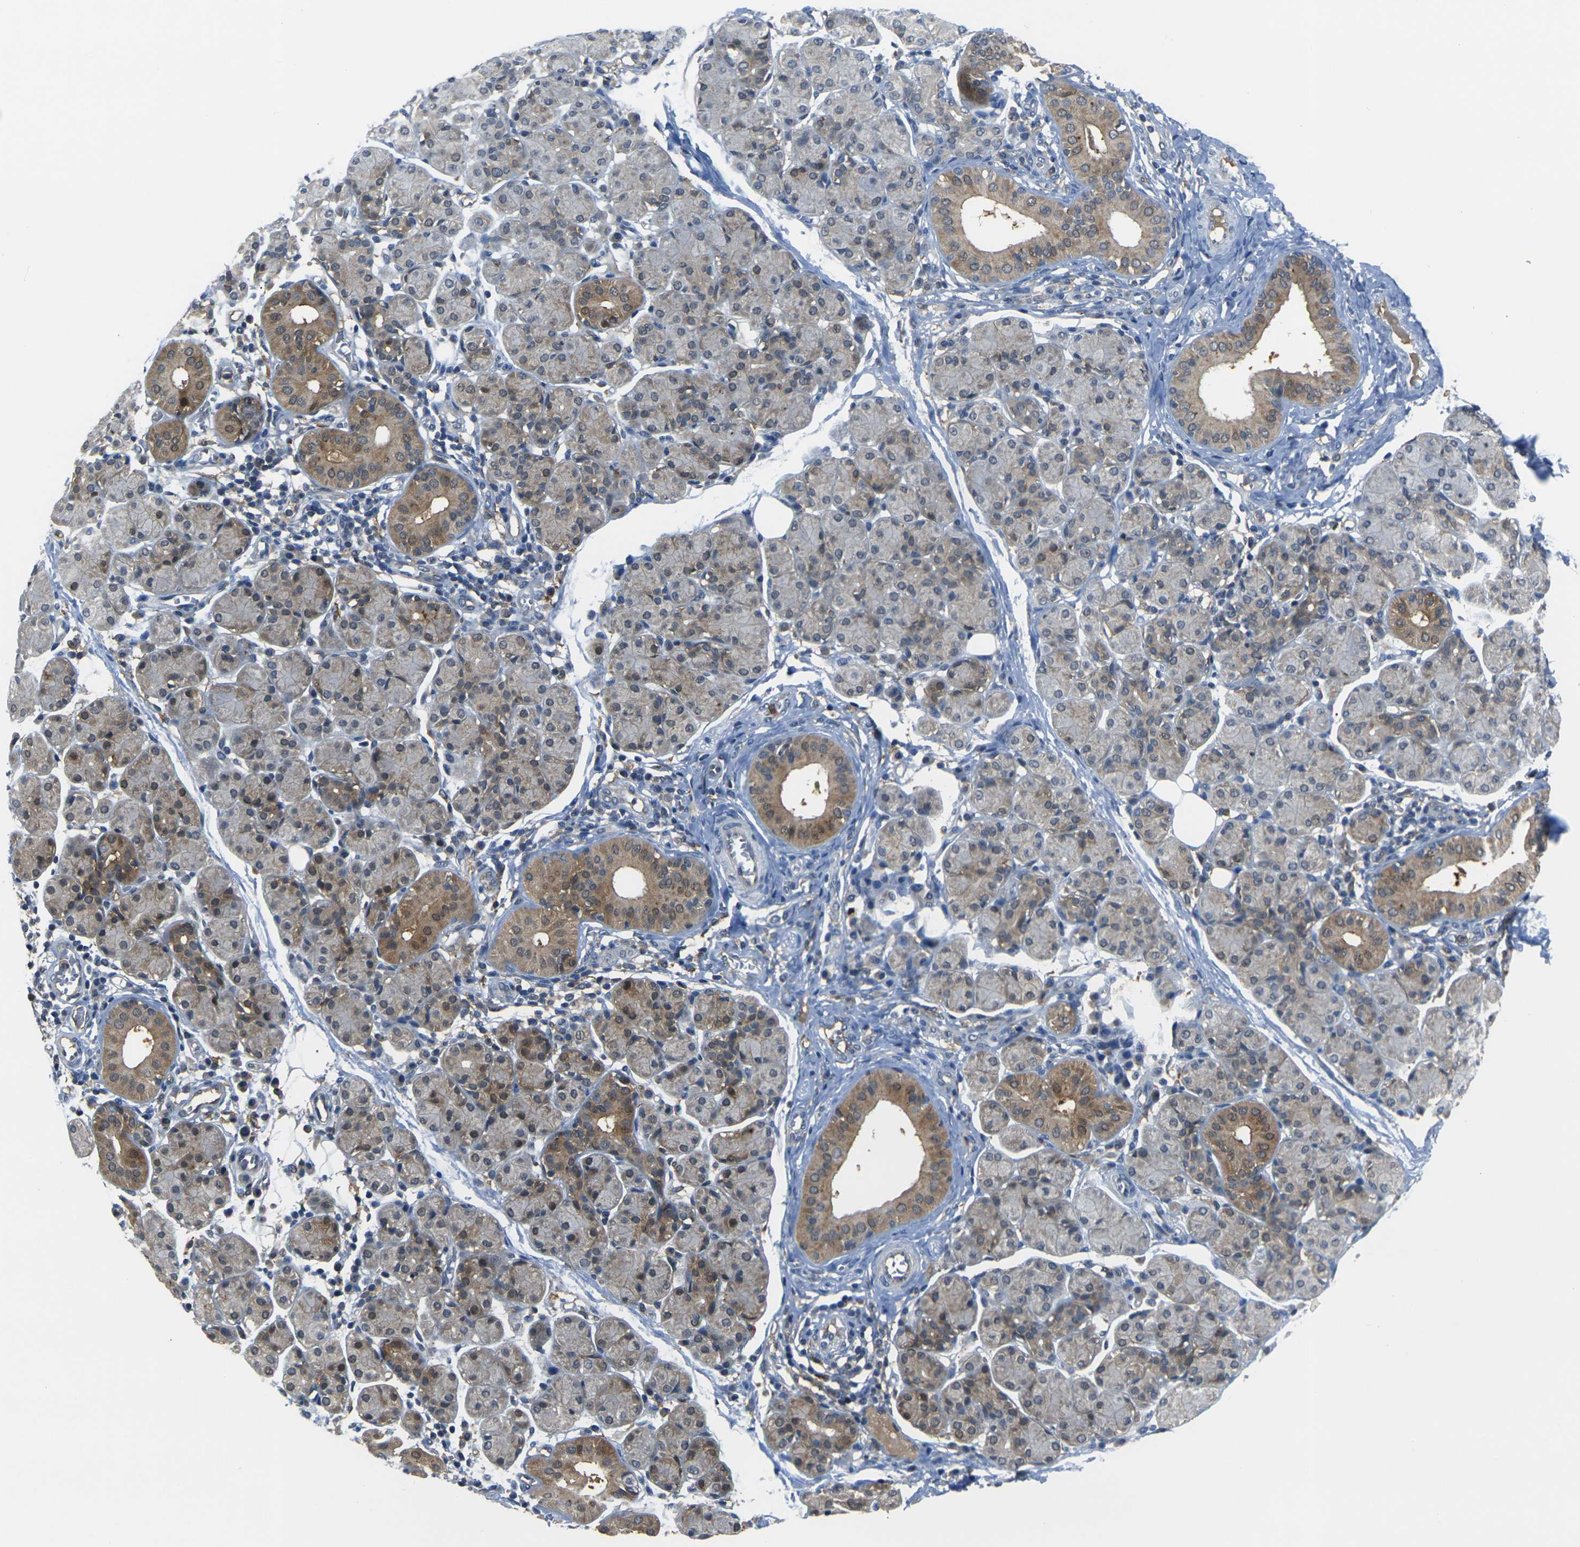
{"staining": {"intensity": "moderate", "quantity": "25%-75%", "location": "cytoplasmic/membranous"}, "tissue": "salivary gland", "cell_type": "Glandular cells", "image_type": "normal", "snomed": [{"axis": "morphology", "description": "Normal tissue, NOS"}, {"axis": "morphology", "description": "Inflammation, NOS"}, {"axis": "topography", "description": "Lymph node"}, {"axis": "topography", "description": "Salivary gland"}], "caption": "DAB (3,3'-diaminobenzidine) immunohistochemical staining of benign salivary gland demonstrates moderate cytoplasmic/membranous protein positivity in approximately 25%-75% of glandular cells.", "gene": "PIGL", "patient": {"sex": "male", "age": 3}}